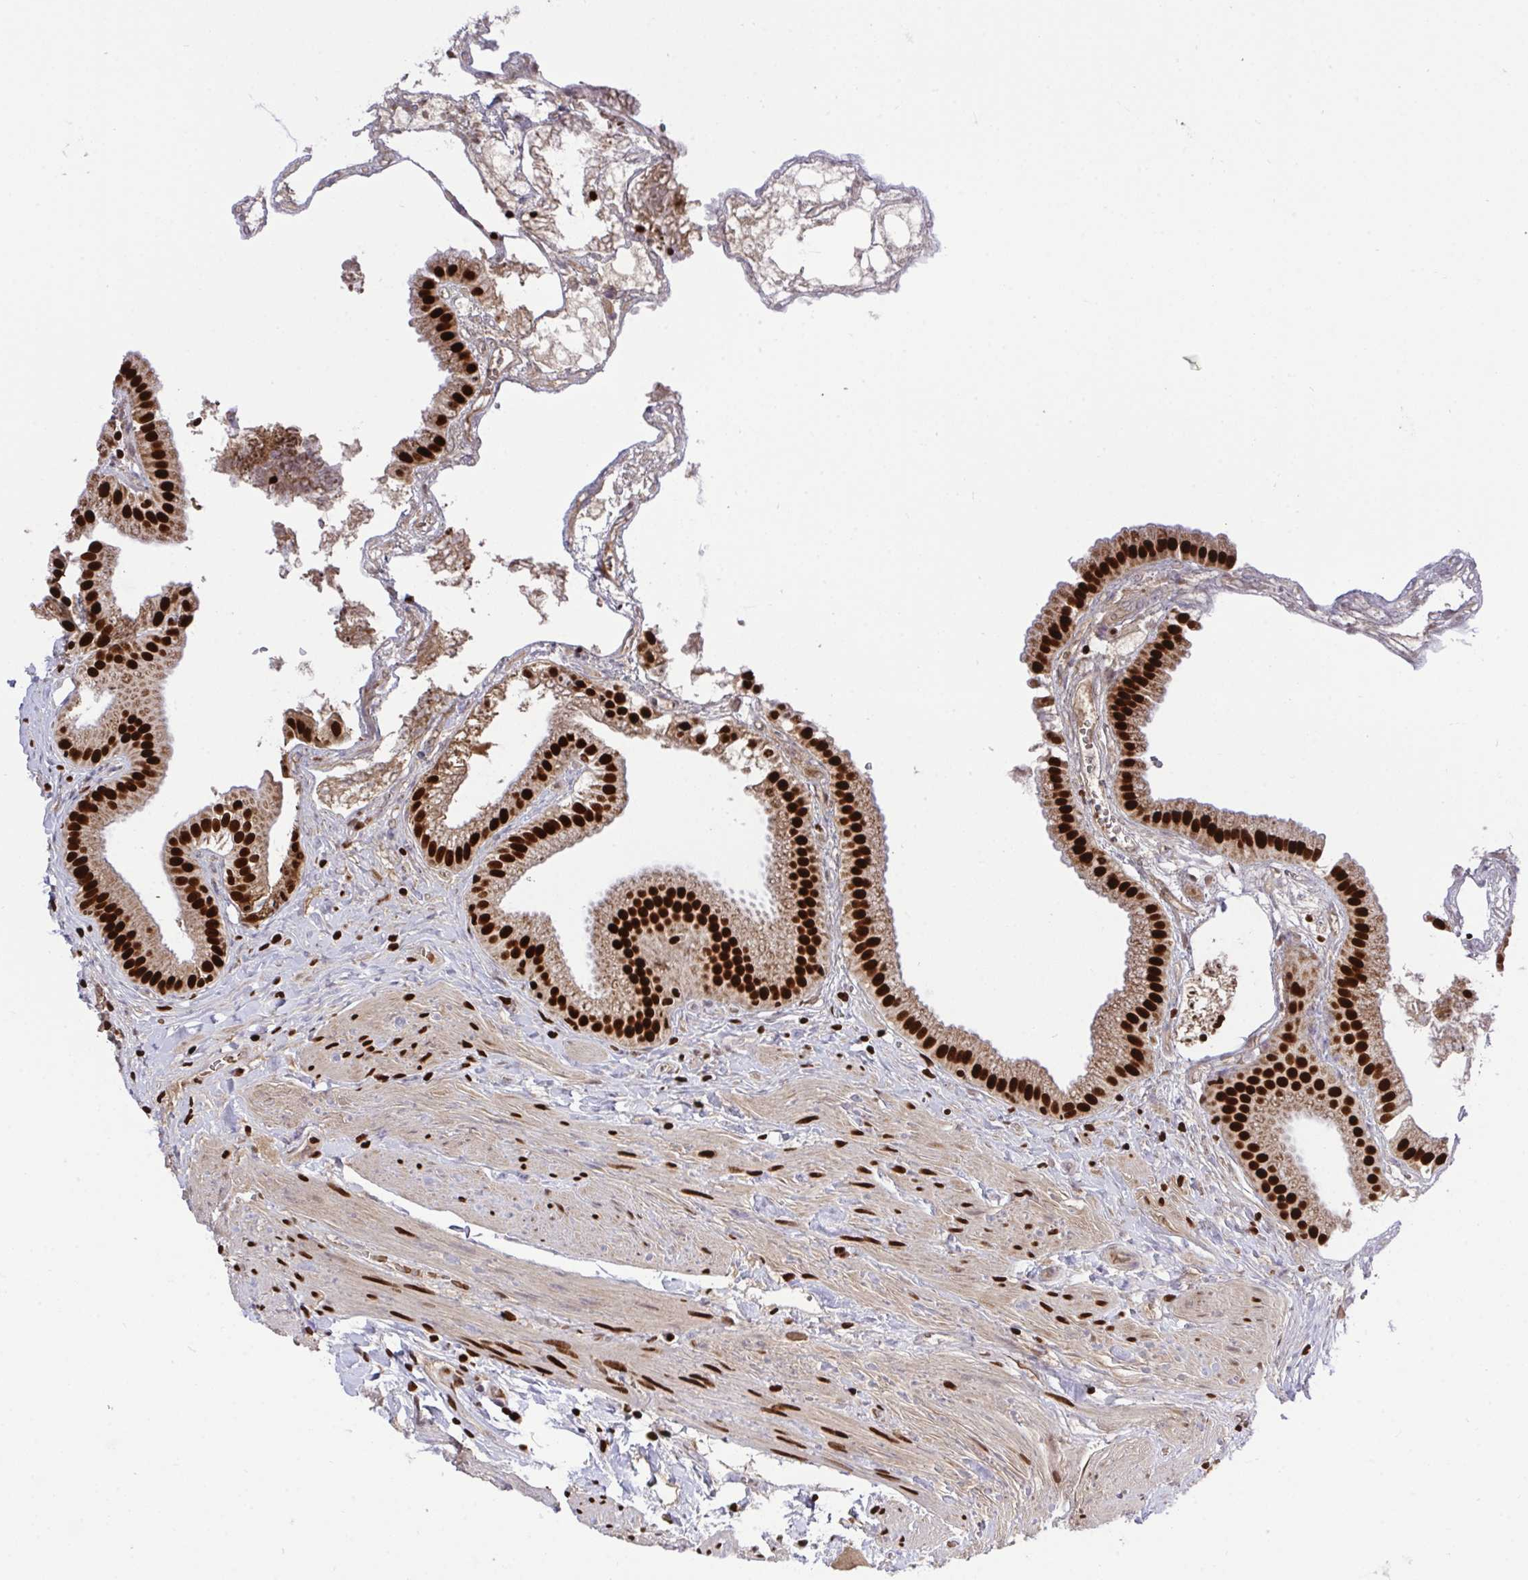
{"staining": {"intensity": "strong", "quantity": ">75%", "location": "nuclear"}, "tissue": "gallbladder", "cell_type": "Glandular cells", "image_type": "normal", "snomed": [{"axis": "morphology", "description": "Normal tissue, NOS"}, {"axis": "topography", "description": "Gallbladder"}], "caption": "Immunohistochemistry (DAB (3,3'-diaminobenzidine)) staining of unremarkable human gallbladder shows strong nuclear protein positivity in about >75% of glandular cells. (brown staining indicates protein expression, while blue staining denotes nuclei).", "gene": "ENSG00000268083", "patient": {"sex": "female", "age": 63}}